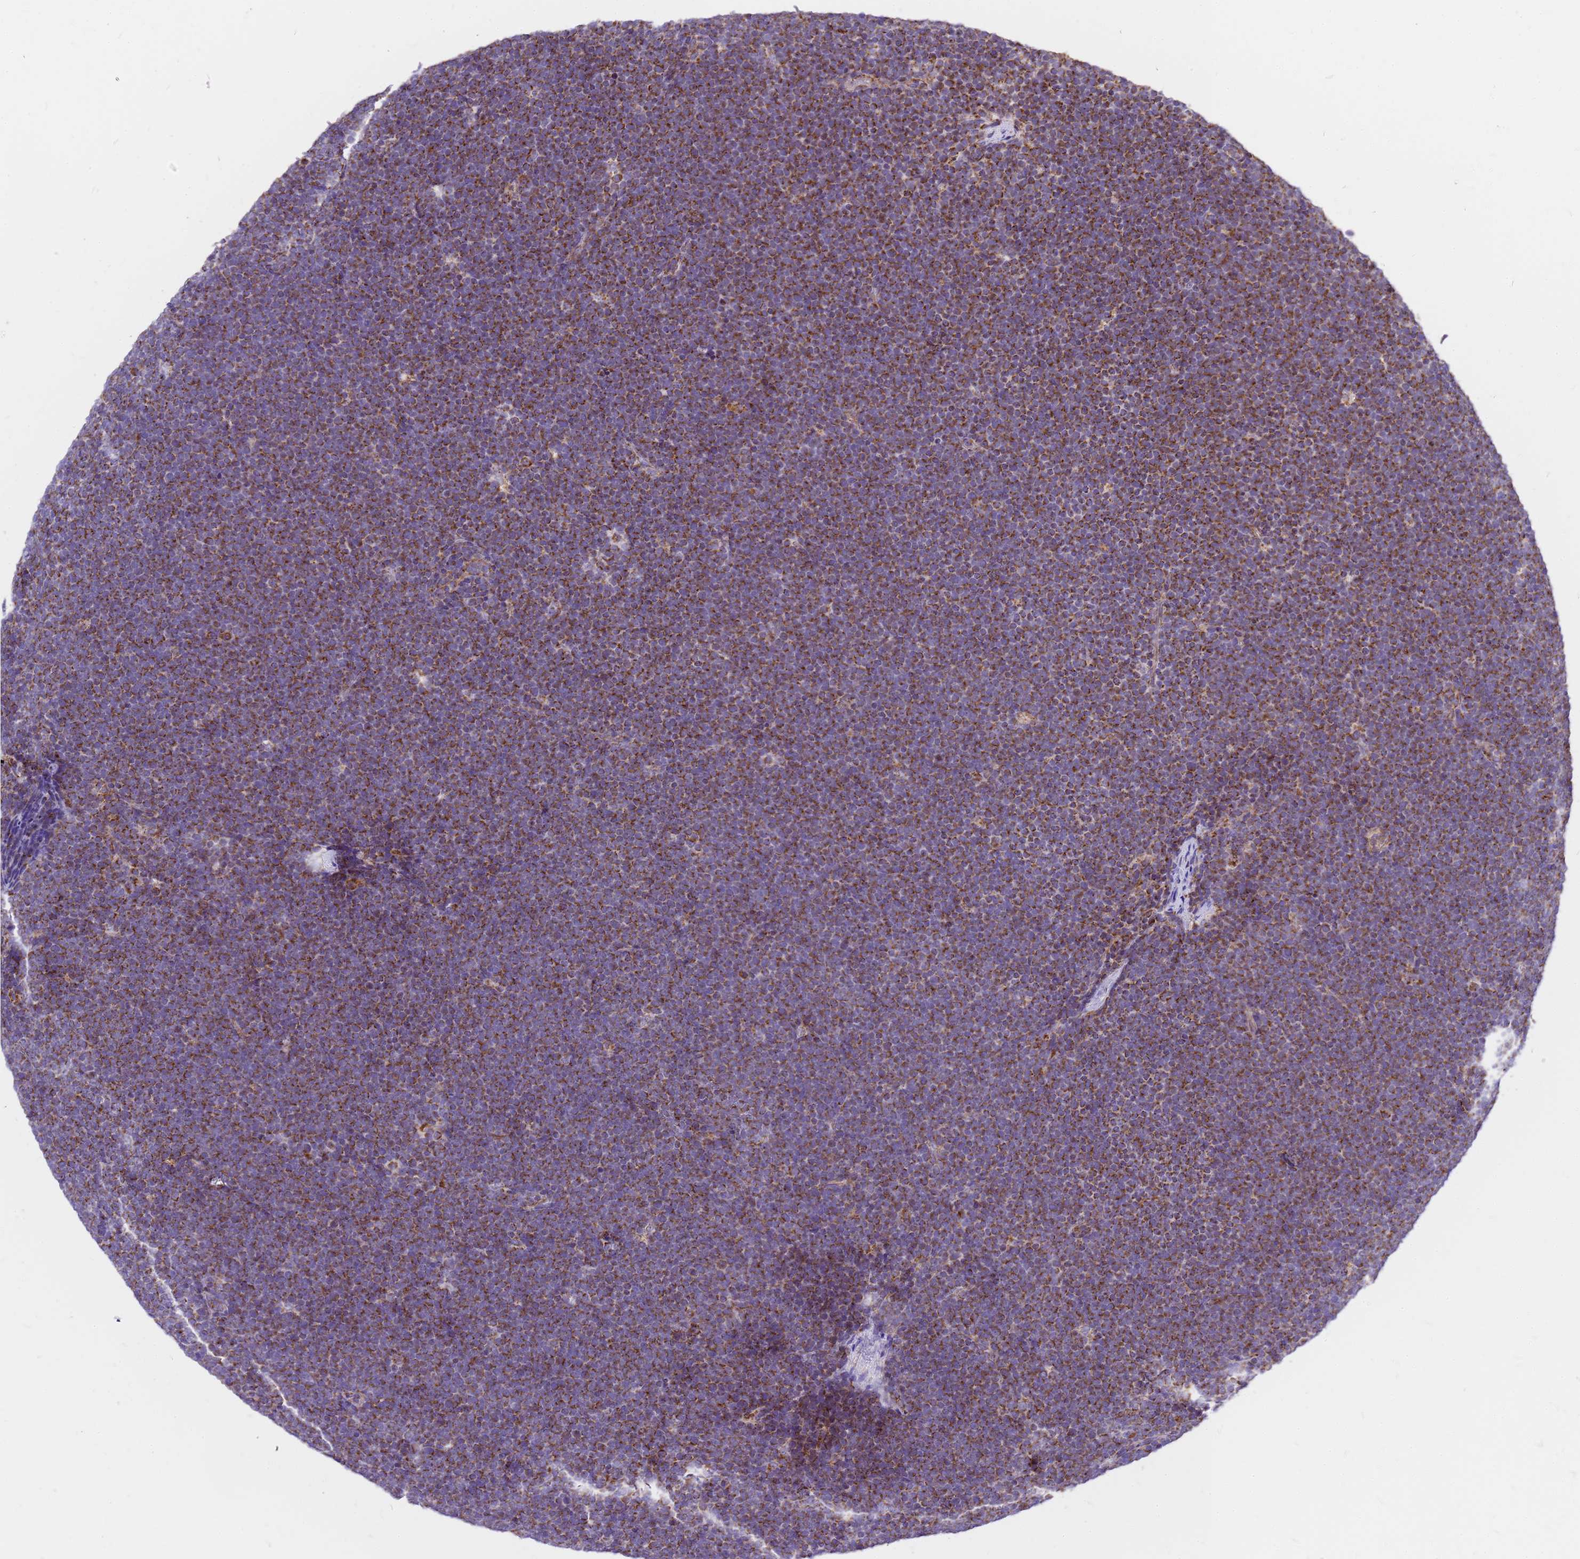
{"staining": {"intensity": "moderate", "quantity": ">75%", "location": "cytoplasmic/membranous"}, "tissue": "lymphoma", "cell_type": "Tumor cells", "image_type": "cancer", "snomed": [{"axis": "morphology", "description": "Malignant lymphoma, non-Hodgkin's type, High grade"}, {"axis": "topography", "description": "Lymph node"}], "caption": "Brown immunohistochemical staining in malignant lymphoma, non-Hodgkin's type (high-grade) shows moderate cytoplasmic/membranous staining in approximately >75% of tumor cells.", "gene": "MRPS26", "patient": {"sex": "male", "age": 13}}